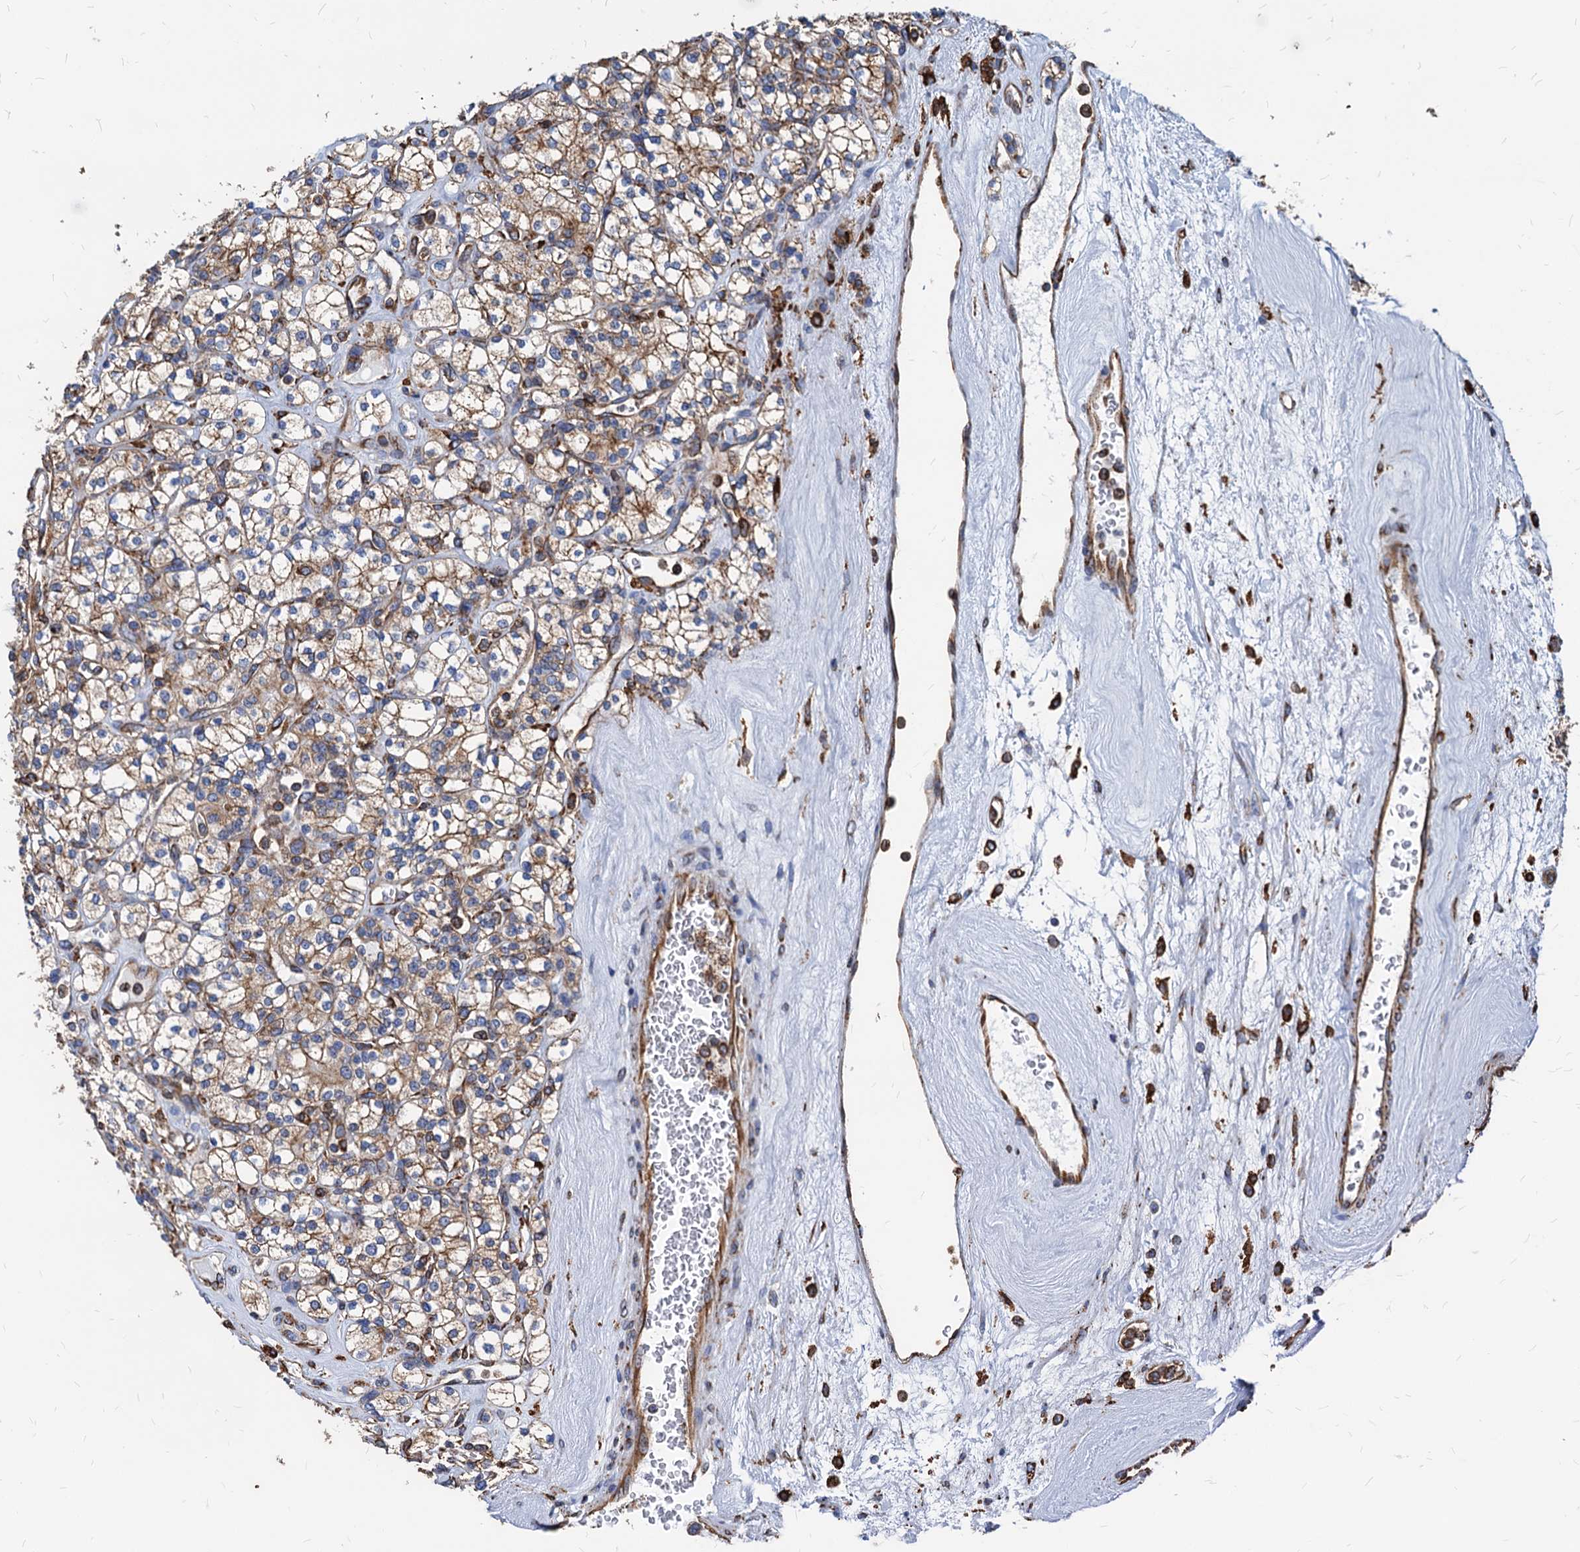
{"staining": {"intensity": "moderate", "quantity": ">75%", "location": "cytoplasmic/membranous"}, "tissue": "renal cancer", "cell_type": "Tumor cells", "image_type": "cancer", "snomed": [{"axis": "morphology", "description": "Adenocarcinoma, NOS"}, {"axis": "topography", "description": "Kidney"}], "caption": "Brown immunohistochemical staining in human adenocarcinoma (renal) shows moderate cytoplasmic/membranous staining in about >75% of tumor cells.", "gene": "HSPA5", "patient": {"sex": "male", "age": 77}}